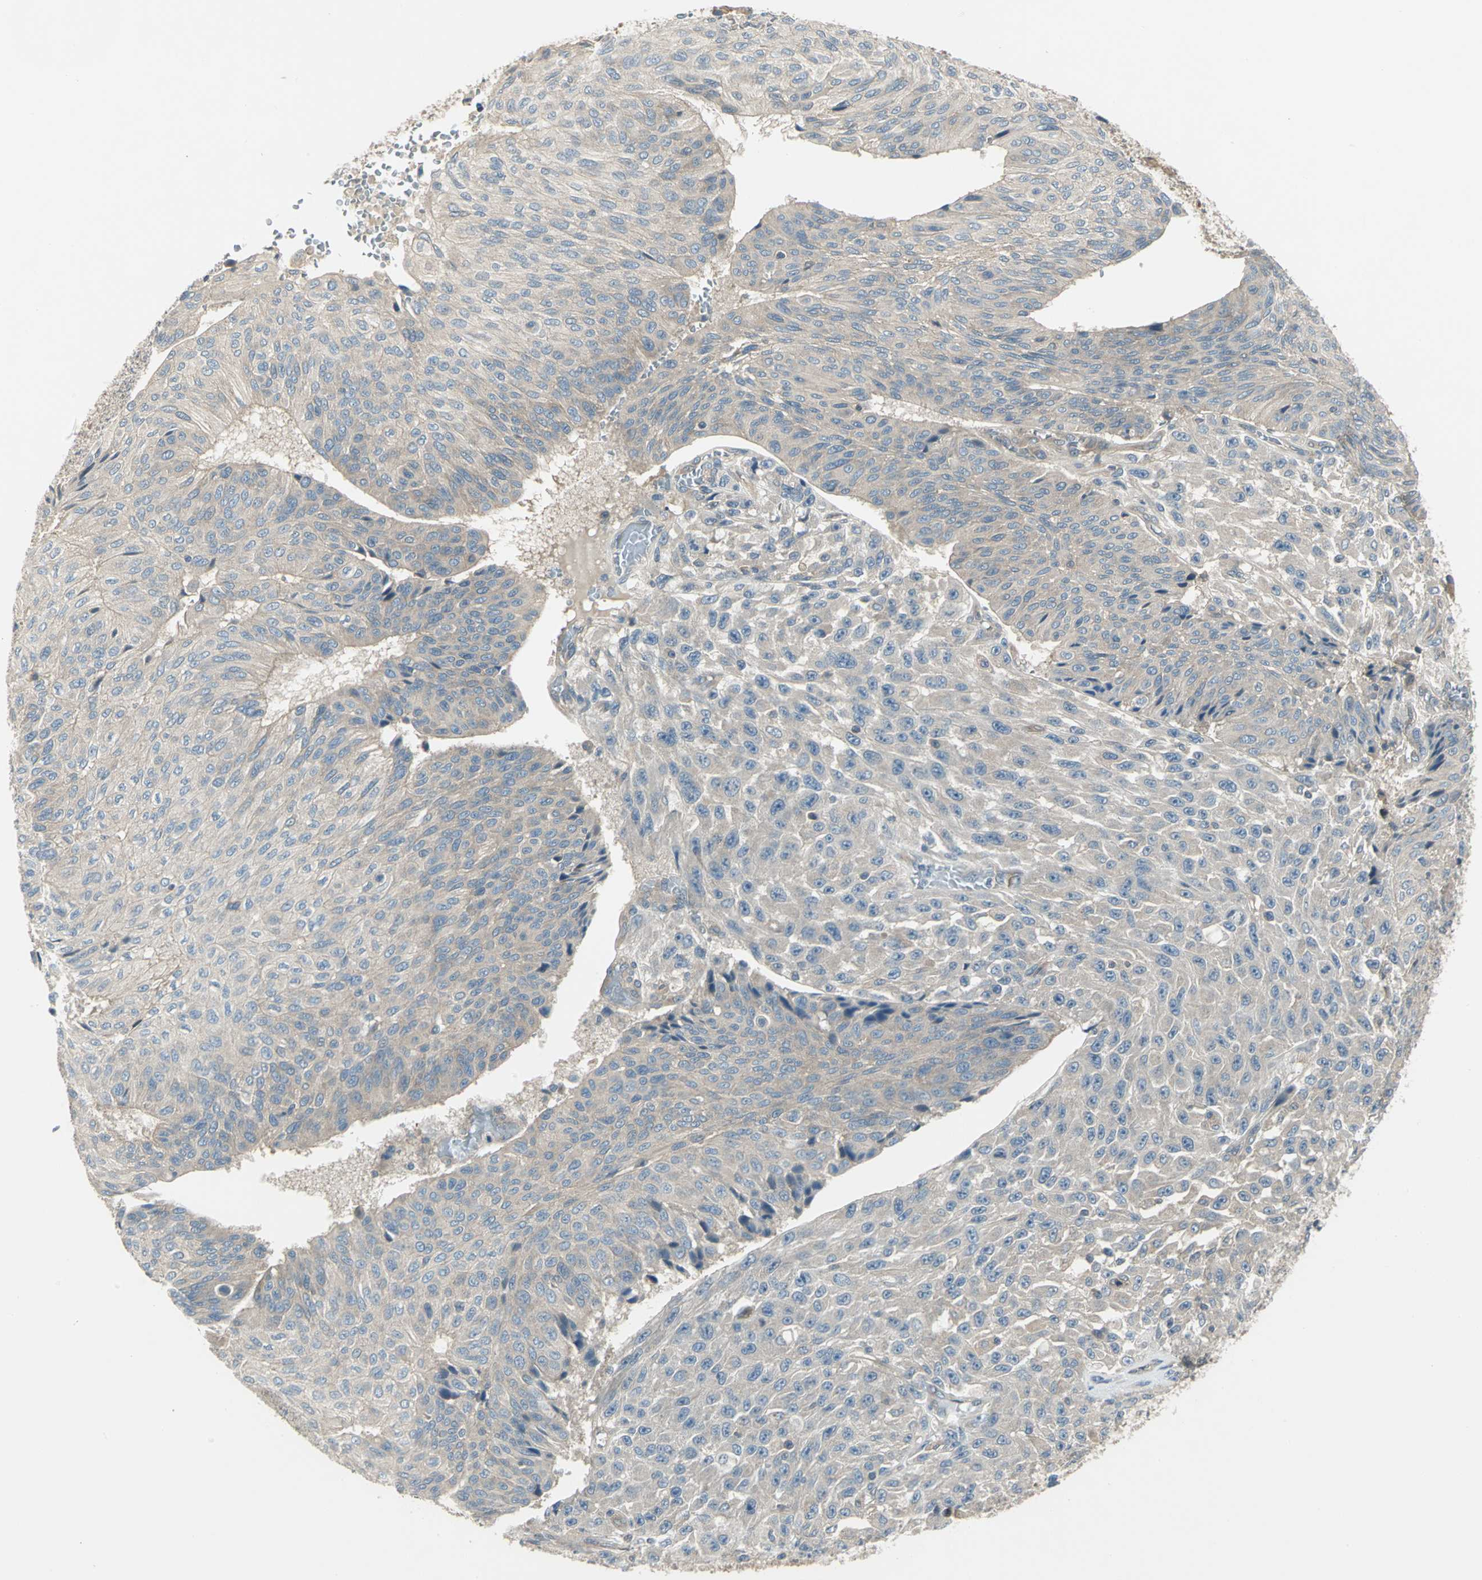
{"staining": {"intensity": "weak", "quantity": ">75%", "location": "cytoplasmic/membranous"}, "tissue": "urothelial cancer", "cell_type": "Tumor cells", "image_type": "cancer", "snomed": [{"axis": "morphology", "description": "Urothelial carcinoma, High grade"}, {"axis": "topography", "description": "Urinary bladder"}], "caption": "Urothelial cancer stained with a brown dye demonstrates weak cytoplasmic/membranous positive positivity in approximately >75% of tumor cells.", "gene": "PRKAA1", "patient": {"sex": "male", "age": 66}}